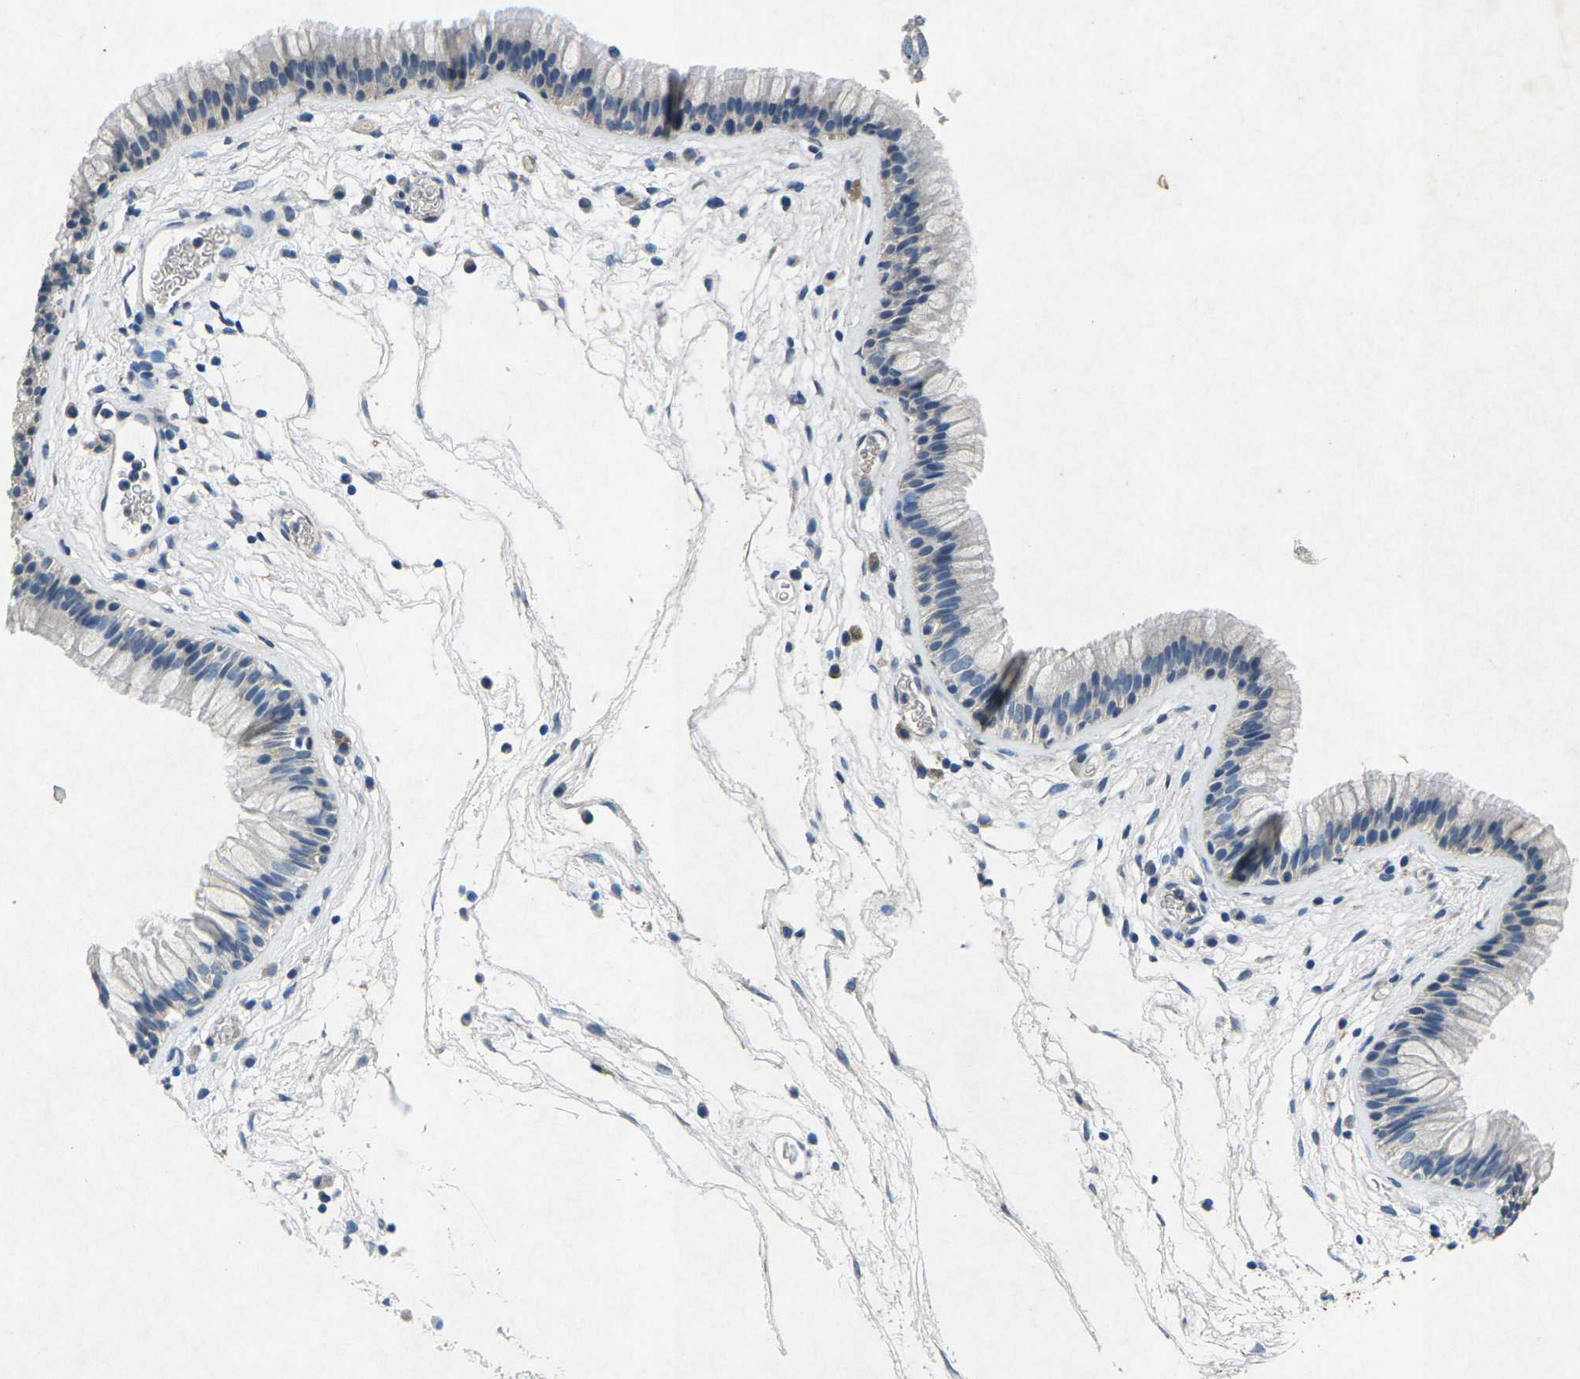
{"staining": {"intensity": "negative", "quantity": "none", "location": "none"}, "tissue": "nasopharynx", "cell_type": "Respiratory epithelial cells", "image_type": "normal", "snomed": [{"axis": "morphology", "description": "Normal tissue, NOS"}, {"axis": "morphology", "description": "Inflammation, NOS"}, {"axis": "topography", "description": "Nasopharynx"}], "caption": "Nasopharynx was stained to show a protein in brown. There is no significant positivity in respiratory epithelial cells. The staining is performed using DAB brown chromogen with nuclei counter-stained in using hematoxylin.", "gene": "PLG", "patient": {"sex": "male", "age": 48}}